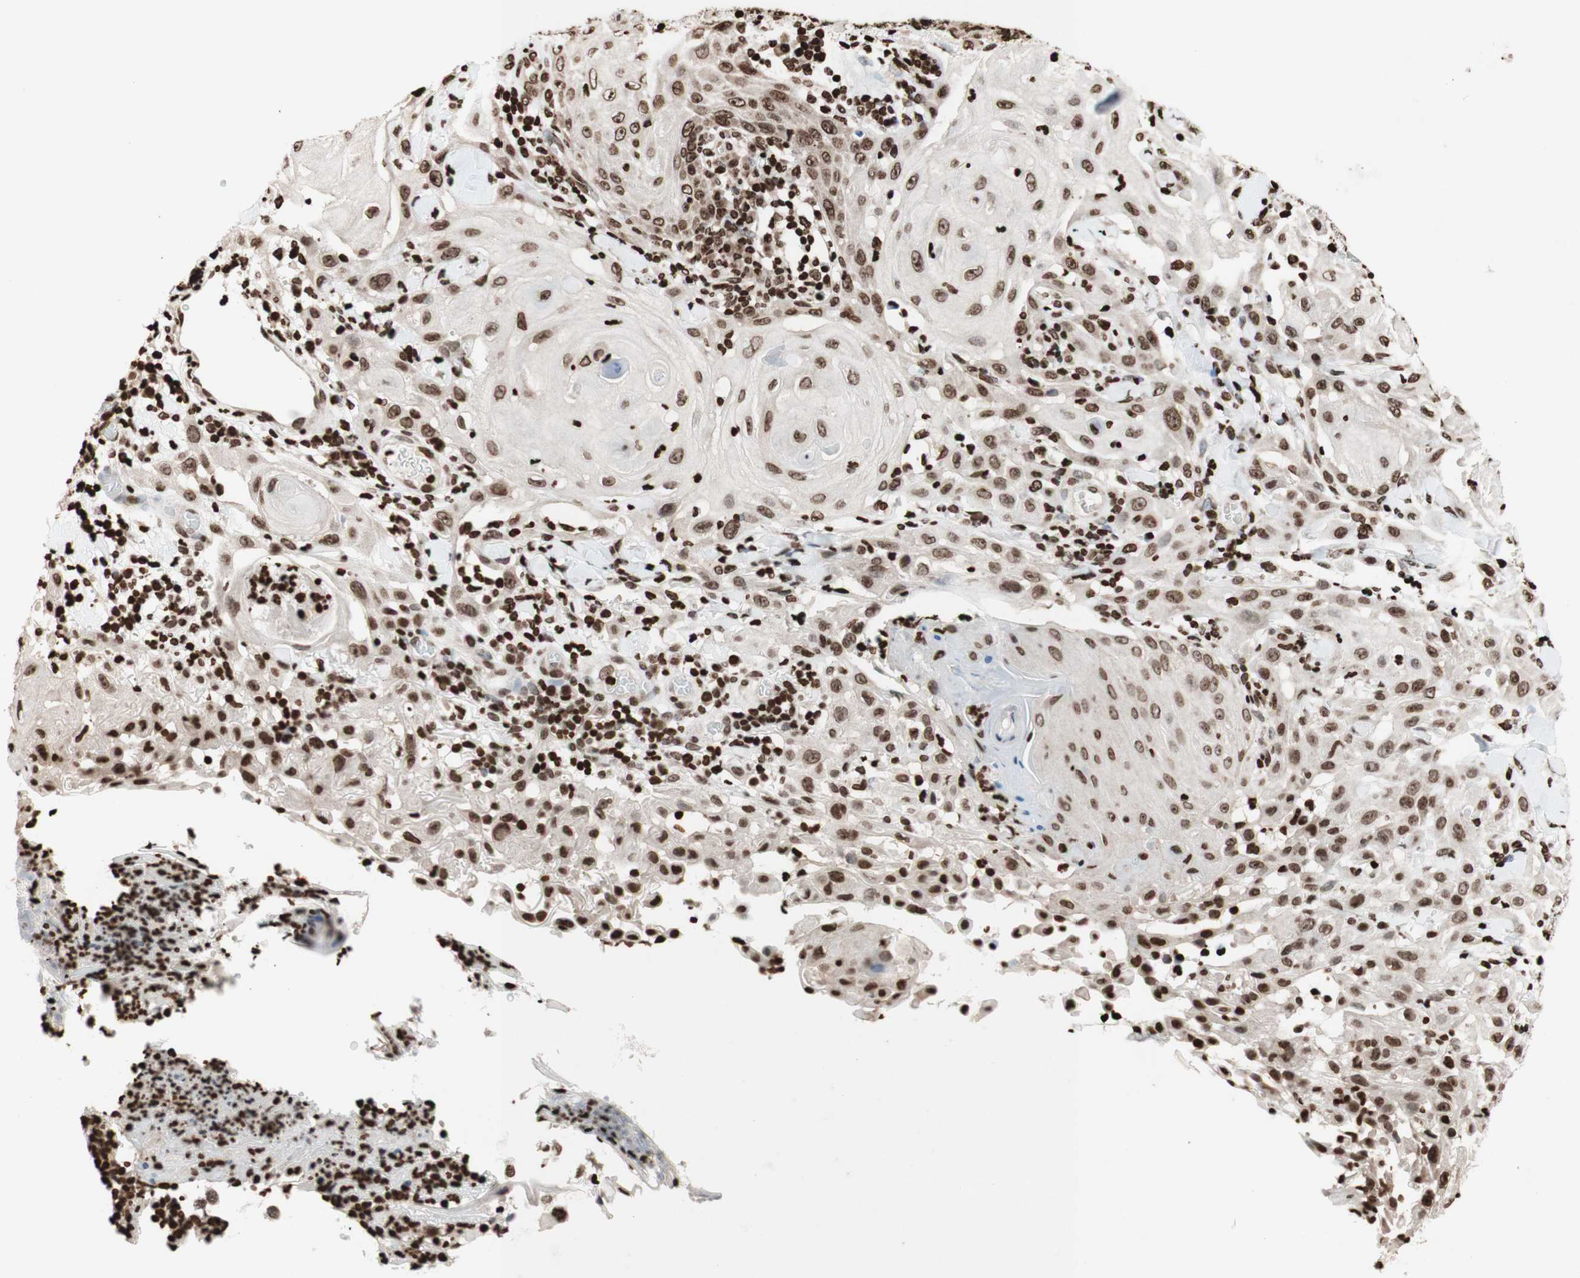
{"staining": {"intensity": "moderate", "quantity": ">75%", "location": "nuclear"}, "tissue": "skin cancer", "cell_type": "Tumor cells", "image_type": "cancer", "snomed": [{"axis": "morphology", "description": "Squamous cell carcinoma, NOS"}, {"axis": "topography", "description": "Skin"}], "caption": "This is an image of immunohistochemistry (IHC) staining of squamous cell carcinoma (skin), which shows moderate staining in the nuclear of tumor cells.", "gene": "NCOA3", "patient": {"sex": "male", "age": 24}}